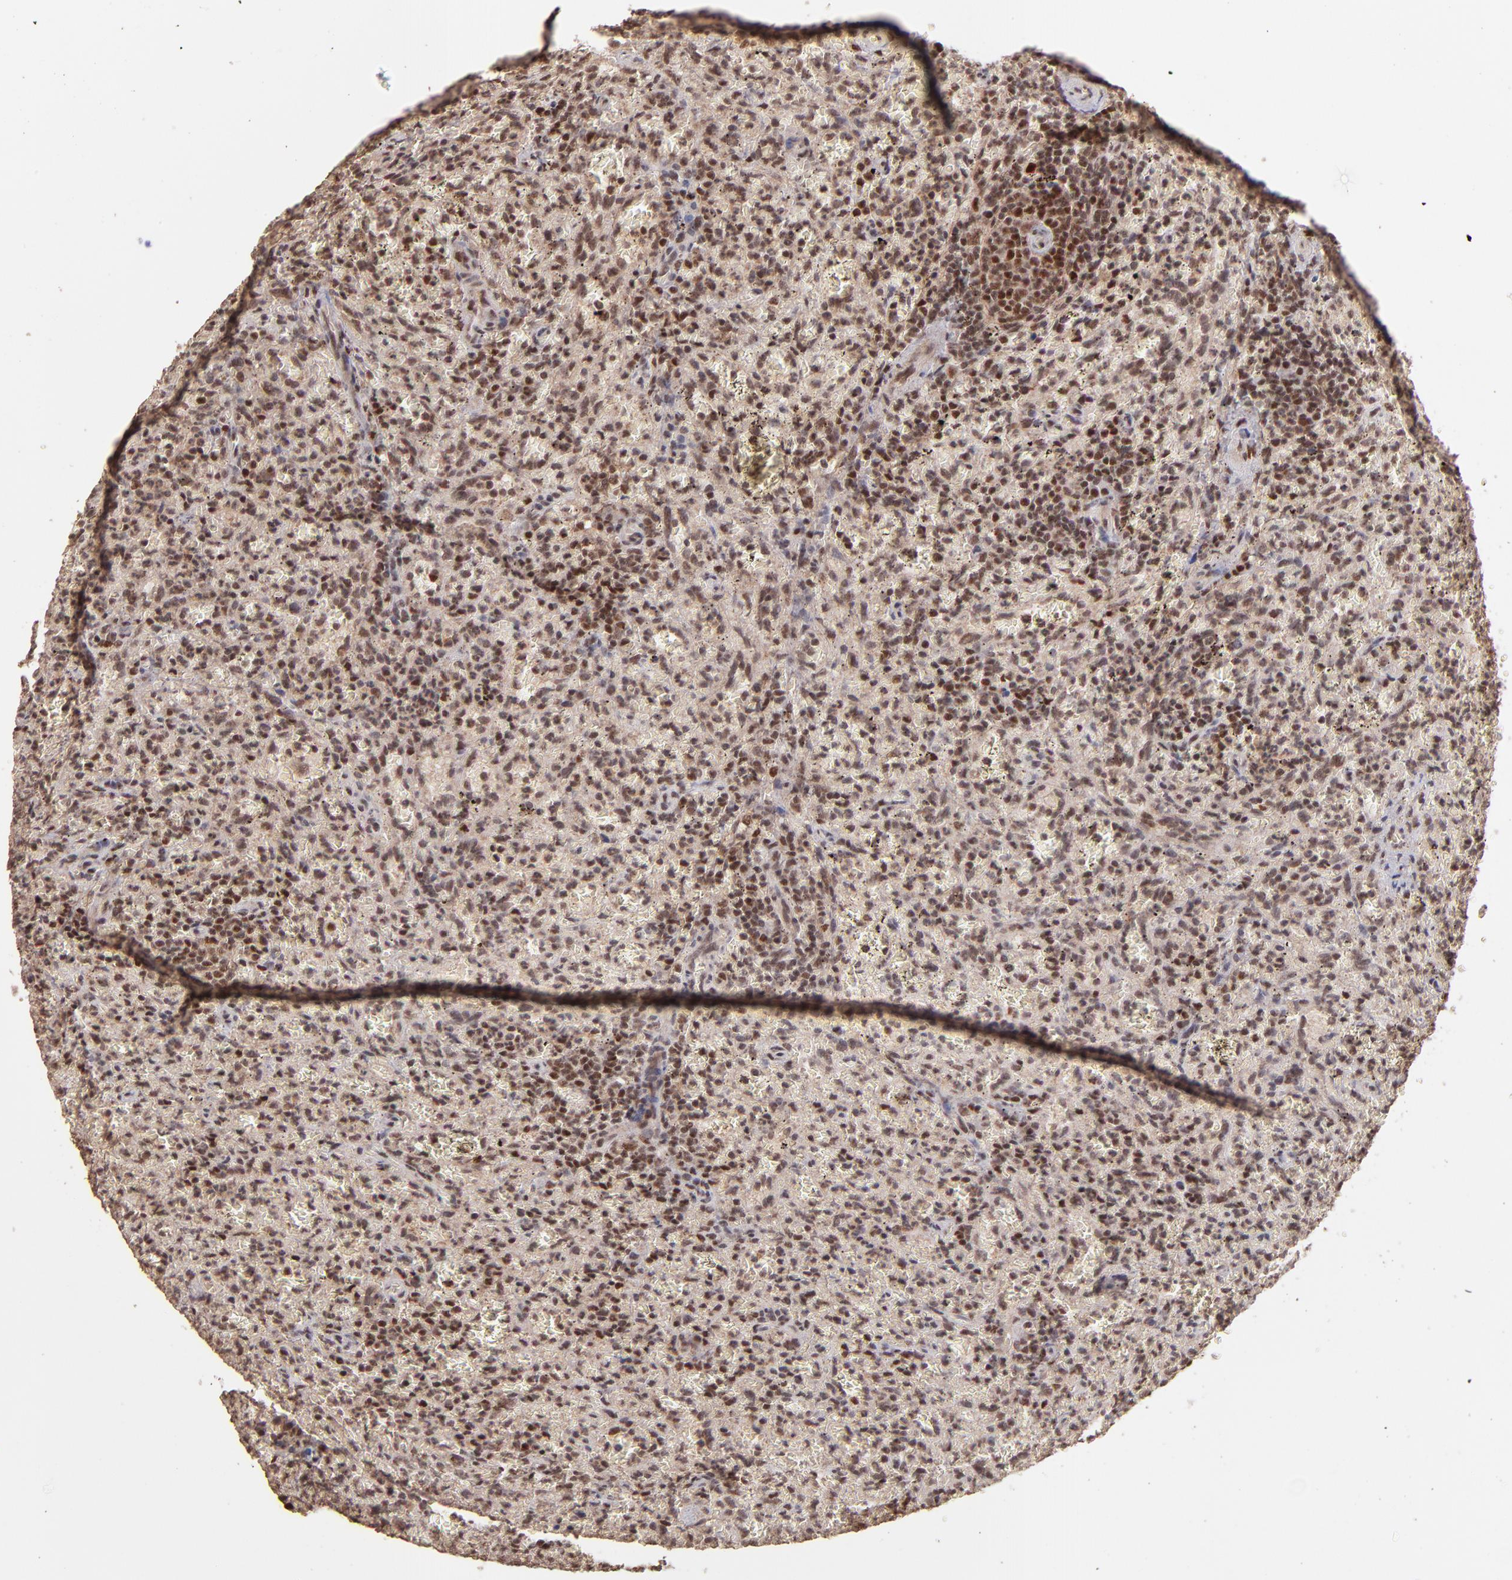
{"staining": {"intensity": "moderate", "quantity": ">75%", "location": "nuclear"}, "tissue": "lymphoma", "cell_type": "Tumor cells", "image_type": "cancer", "snomed": [{"axis": "morphology", "description": "Malignant lymphoma, non-Hodgkin's type, Low grade"}, {"axis": "topography", "description": "Spleen"}], "caption": "Lymphoma stained with immunohistochemistry shows moderate nuclear staining in approximately >75% of tumor cells.", "gene": "TERF2", "patient": {"sex": "female", "age": 64}}